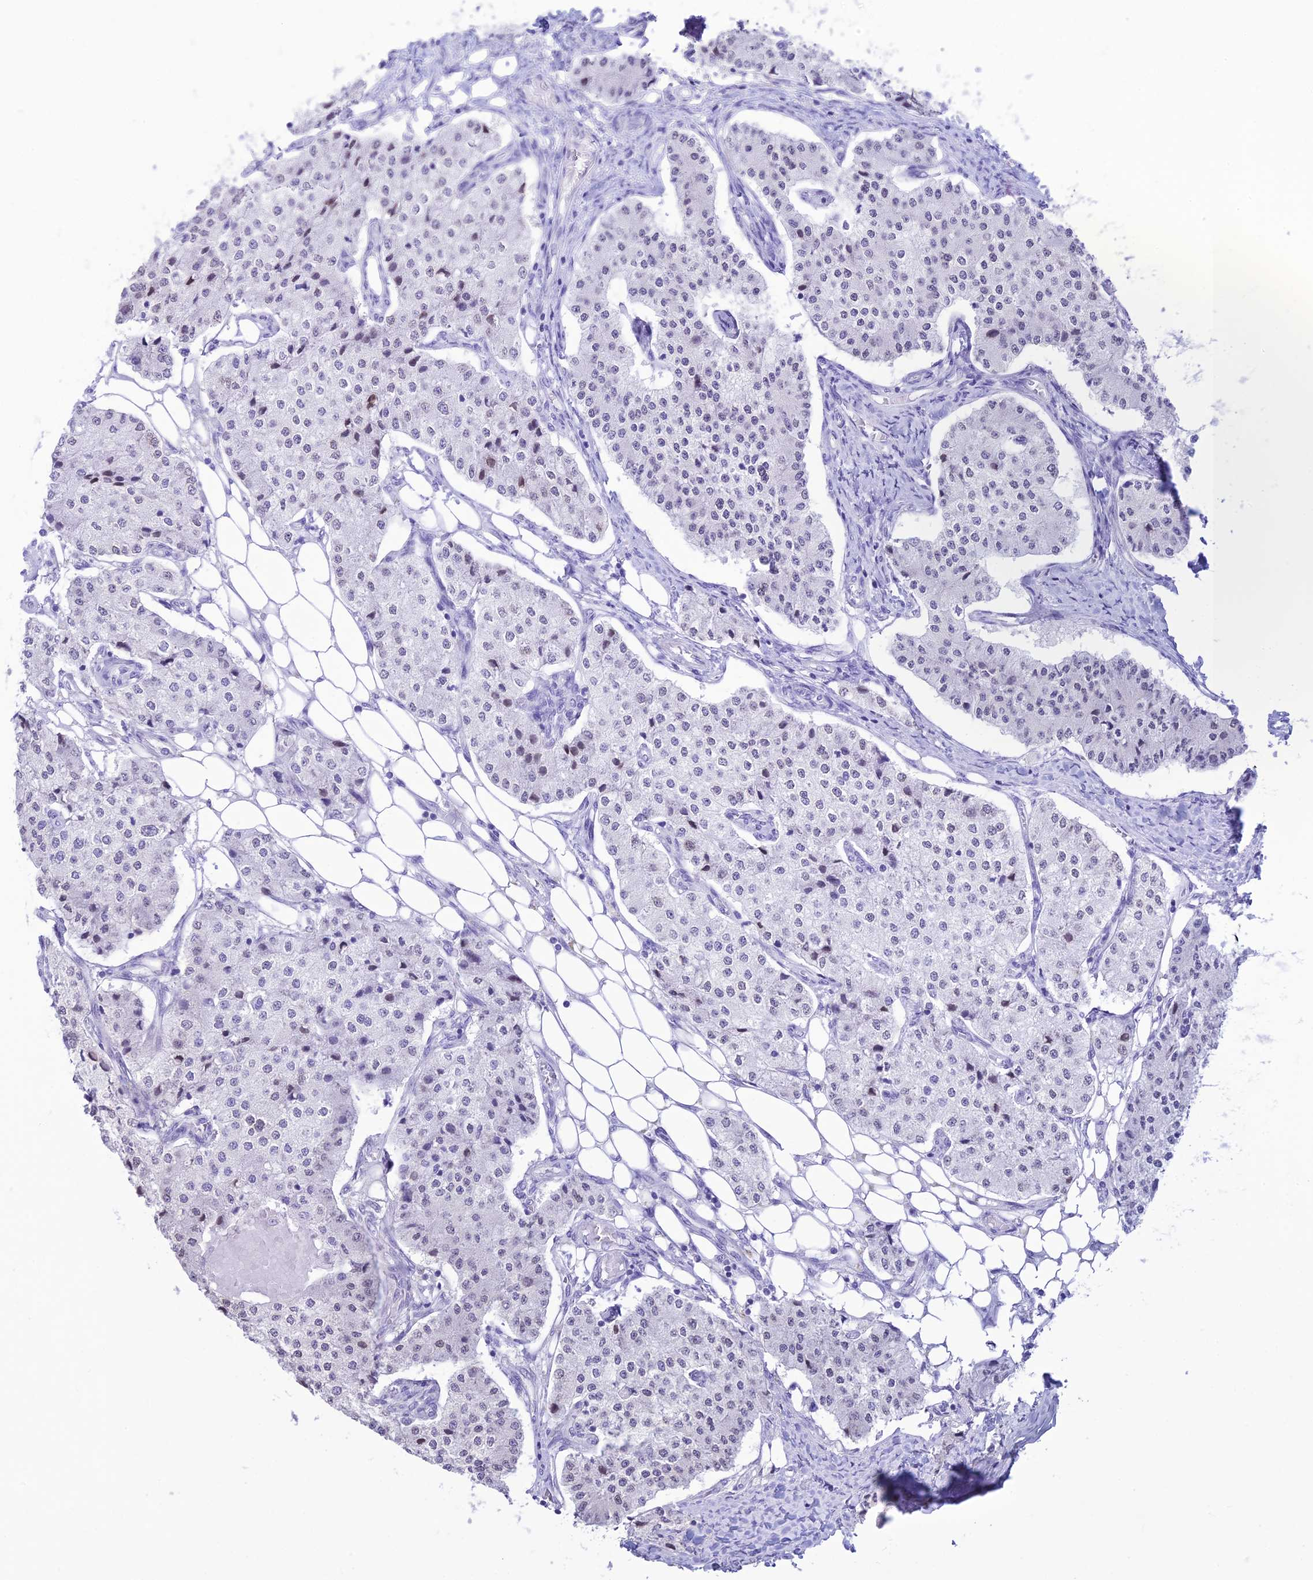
{"staining": {"intensity": "negative", "quantity": "none", "location": "none"}, "tissue": "carcinoid", "cell_type": "Tumor cells", "image_type": "cancer", "snomed": [{"axis": "morphology", "description": "Carcinoid, malignant, NOS"}, {"axis": "topography", "description": "Colon"}], "caption": "Tumor cells show no significant protein expression in carcinoid.", "gene": "ST8SIA5", "patient": {"sex": "female", "age": 52}}